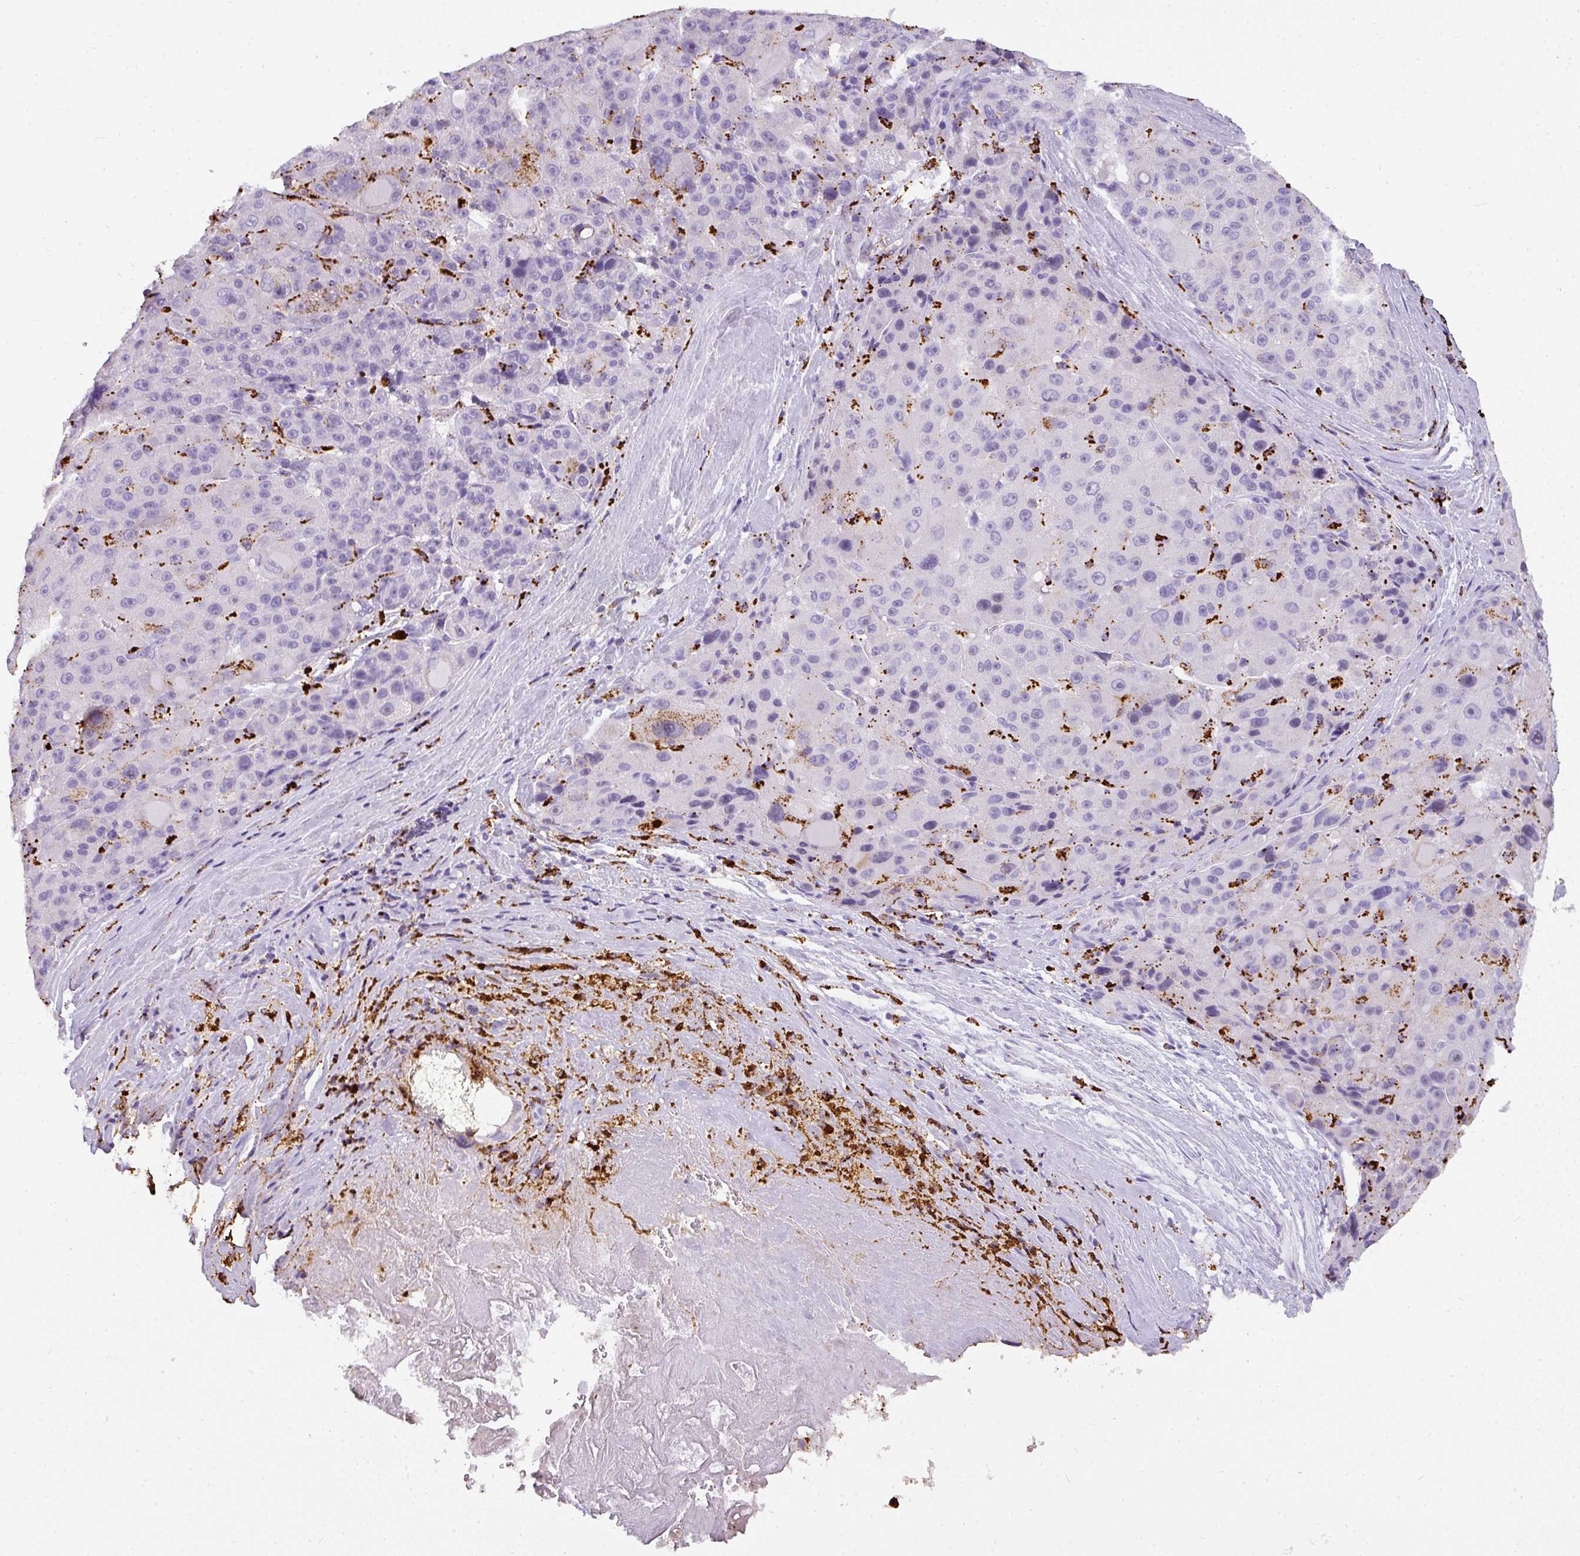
{"staining": {"intensity": "negative", "quantity": "none", "location": "none"}, "tissue": "liver cancer", "cell_type": "Tumor cells", "image_type": "cancer", "snomed": [{"axis": "morphology", "description": "Carcinoma, Hepatocellular, NOS"}, {"axis": "topography", "description": "Liver"}], "caption": "The histopathology image shows no significant positivity in tumor cells of liver hepatocellular carcinoma.", "gene": "MMACHC", "patient": {"sex": "male", "age": 76}}